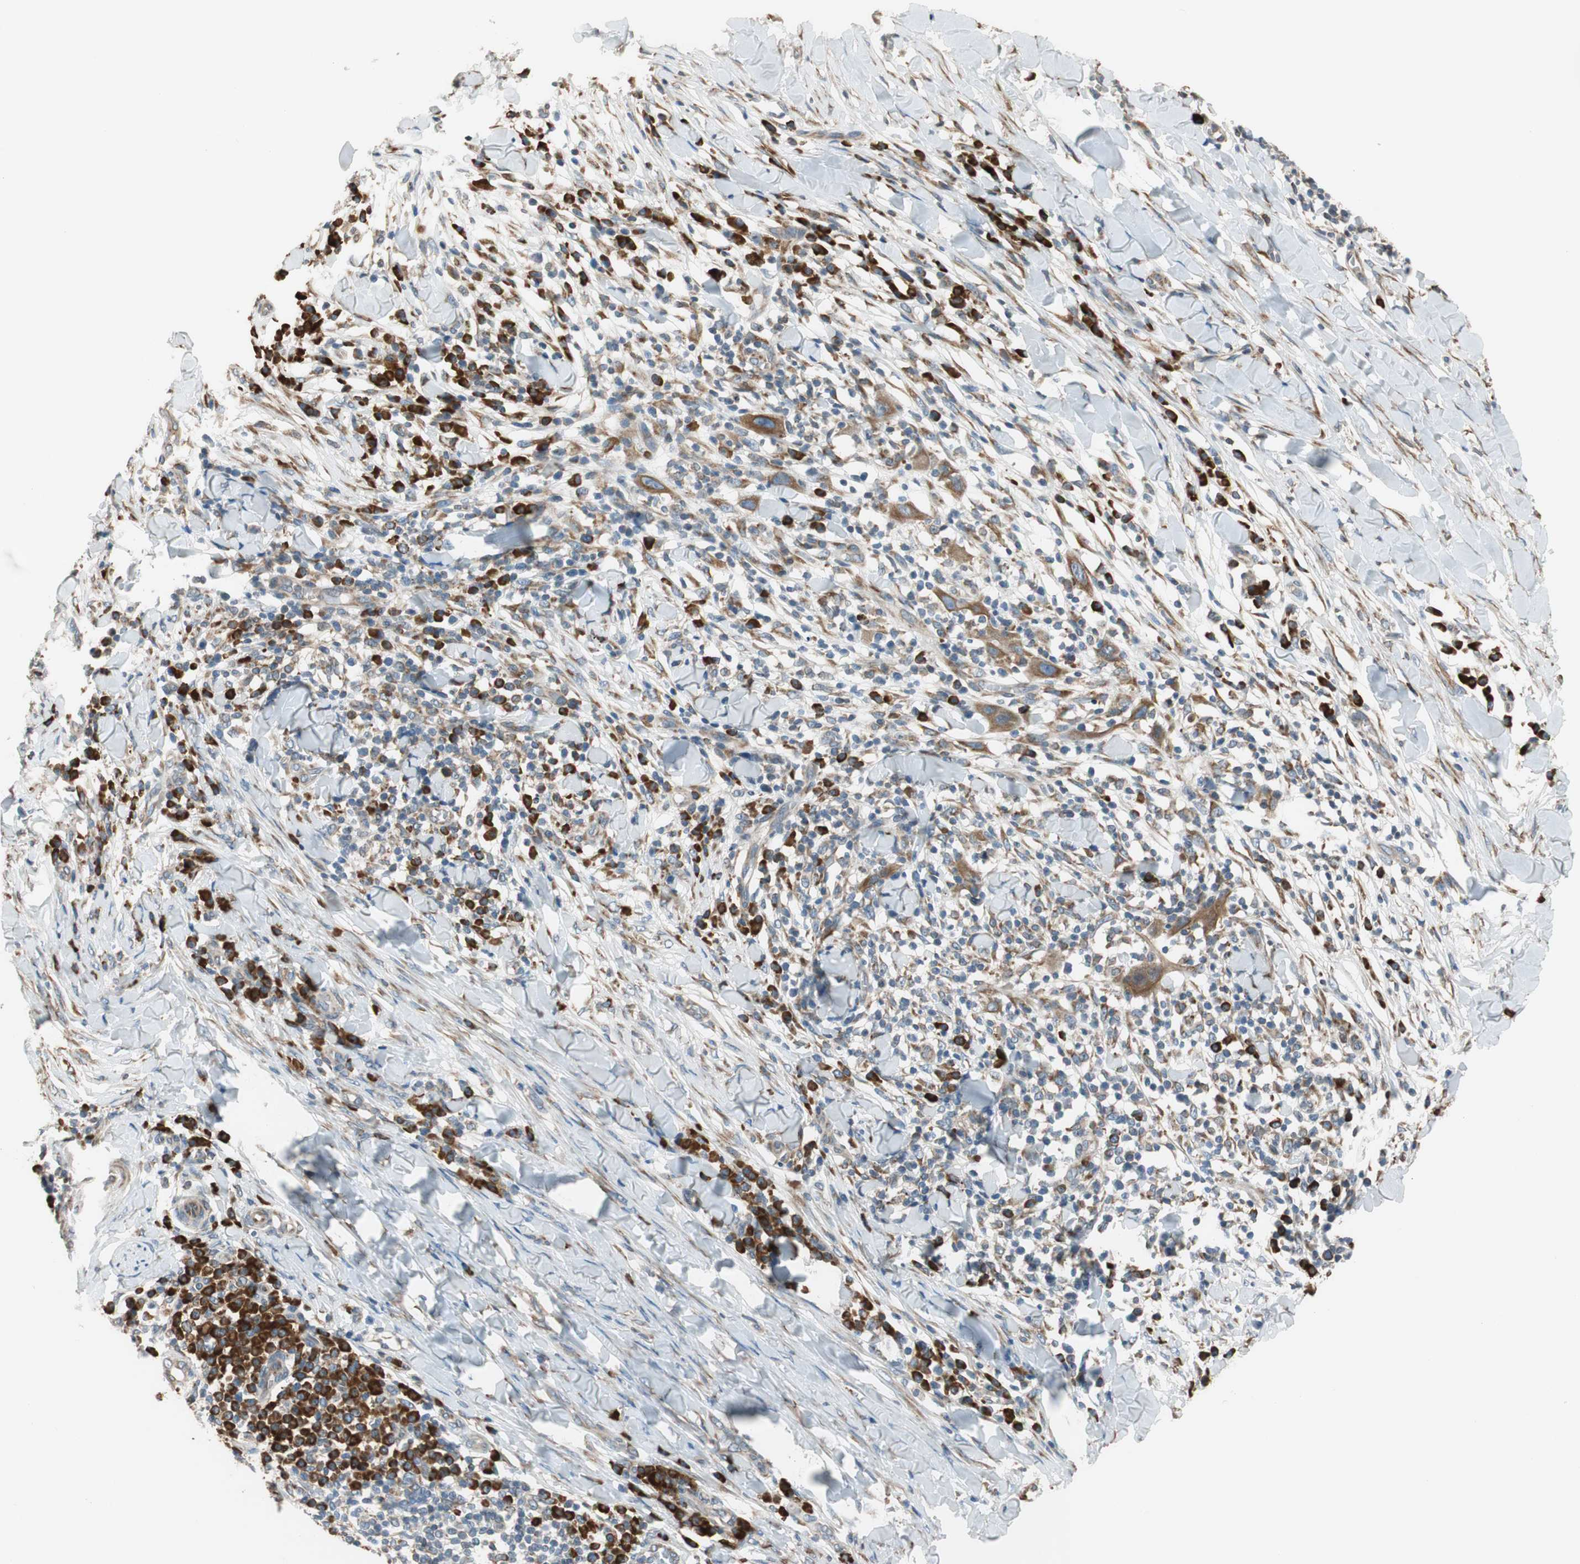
{"staining": {"intensity": "moderate", "quantity": ">75%", "location": "cytoplasmic/membranous"}, "tissue": "skin cancer", "cell_type": "Tumor cells", "image_type": "cancer", "snomed": [{"axis": "morphology", "description": "Squamous cell carcinoma, NOS"}, {"axis": "topography", "description": "Skin"}], "caption": "A micrograph showing moderate cytoplasmic/membranous positivity in approximately >75% of tumor cells in squamous cell carcinoma (skin), as visualized by brown immunohistochemical staining.", "gene": "RPN2", "patient": {"sex": "male", "age": 24}}